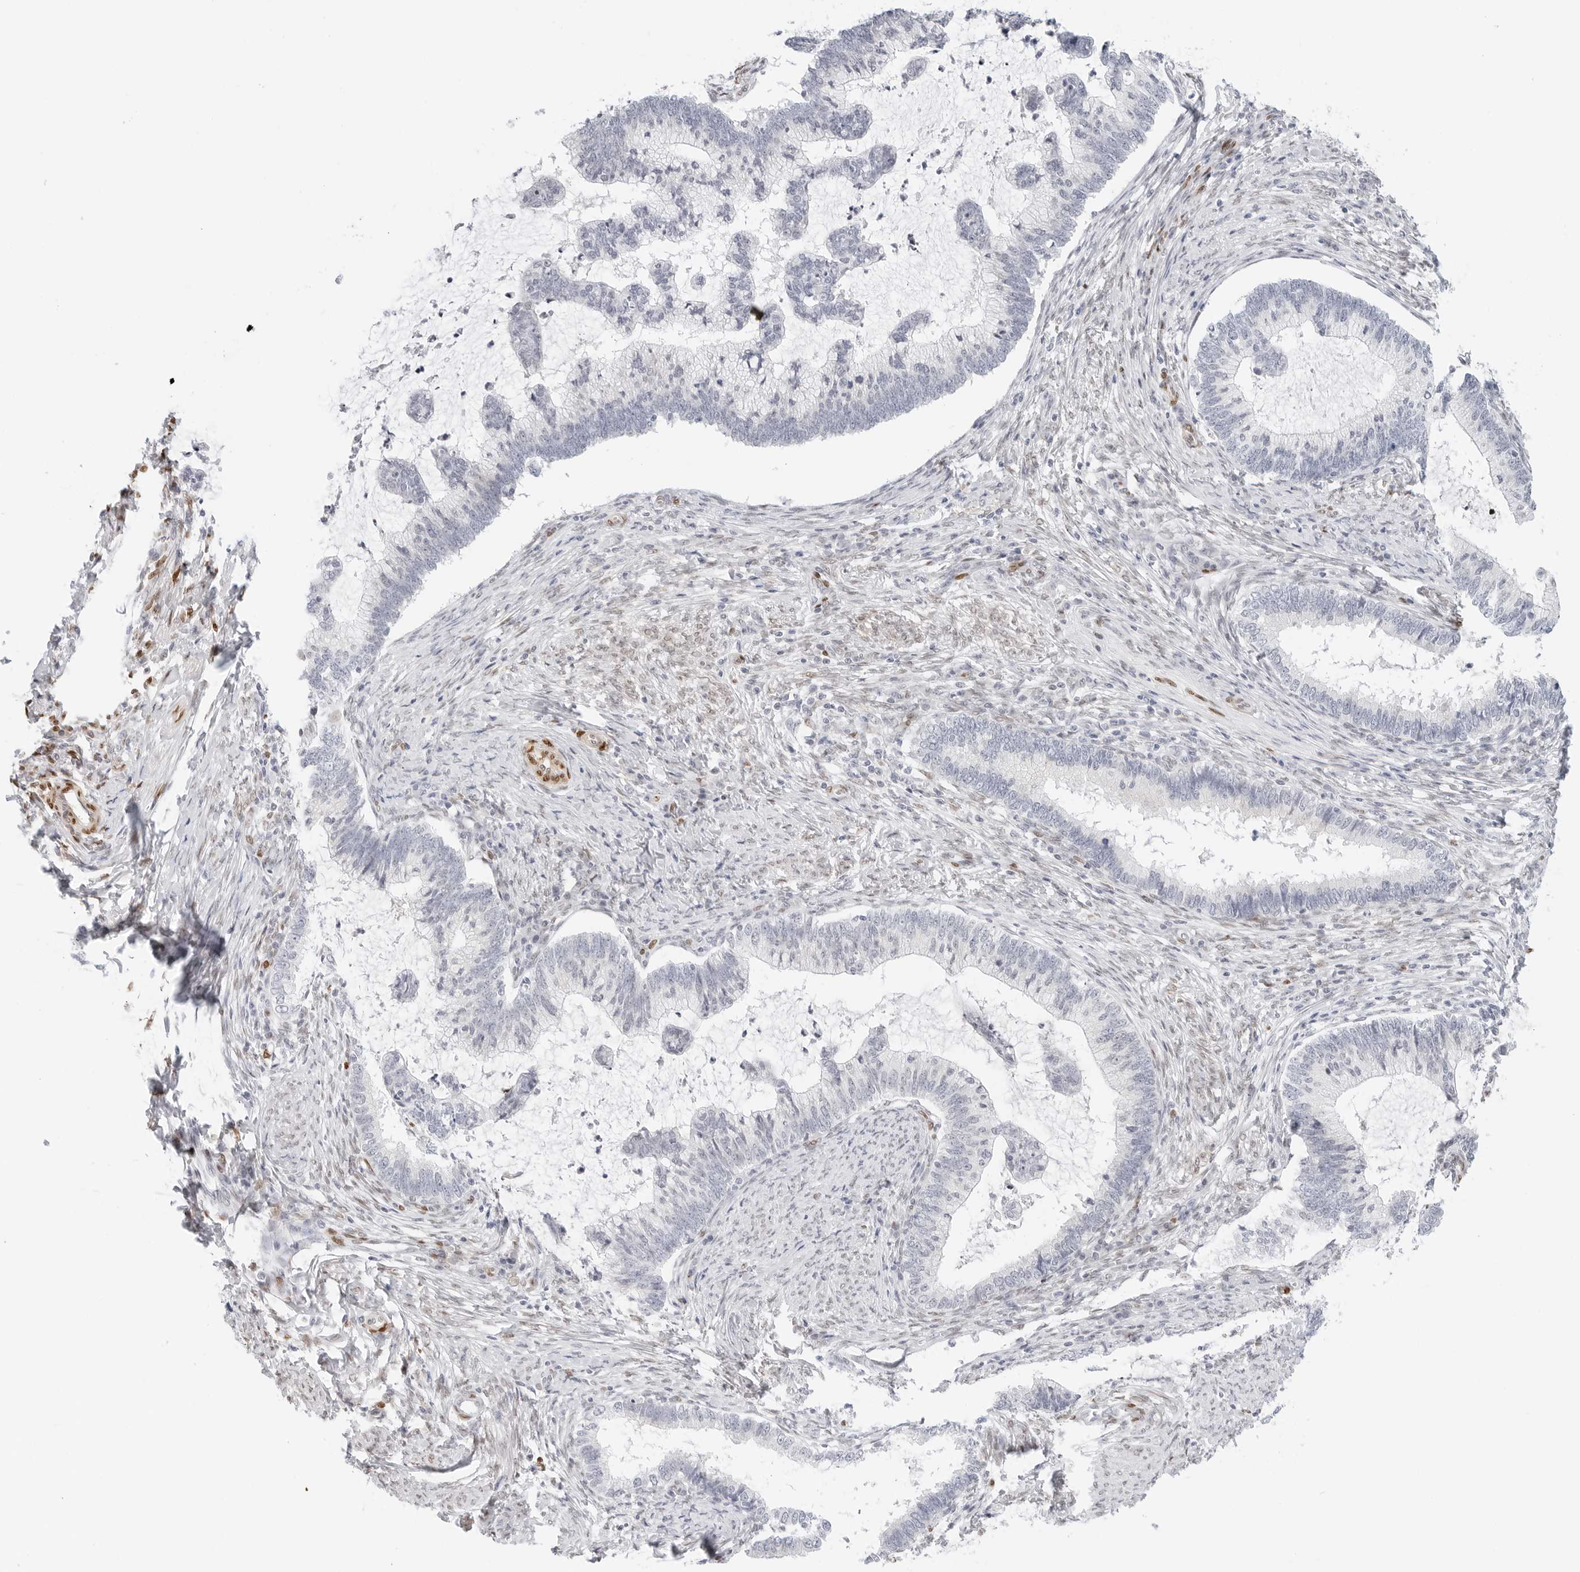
{"staining": {"intensity": "negative", "quantity": "none", "location": "none"}, "tissue": "cervical cancer", "cell_type": "Tumor cells", "image_type": "cancer", "snomed": [{"axis": "morphology", "description": "Adenocarcinoma, NOS"}, {"axis": "topography", "description": "Cervix"}], "caption": "The image reveals no significant positivity in tumor cells of adenocarcinoma (cervical). (DAB IHC visualized using brightfield microscopy, high magnification).", "gene": "SPIDR", "patient": {"sex": "female", "age": 36}}